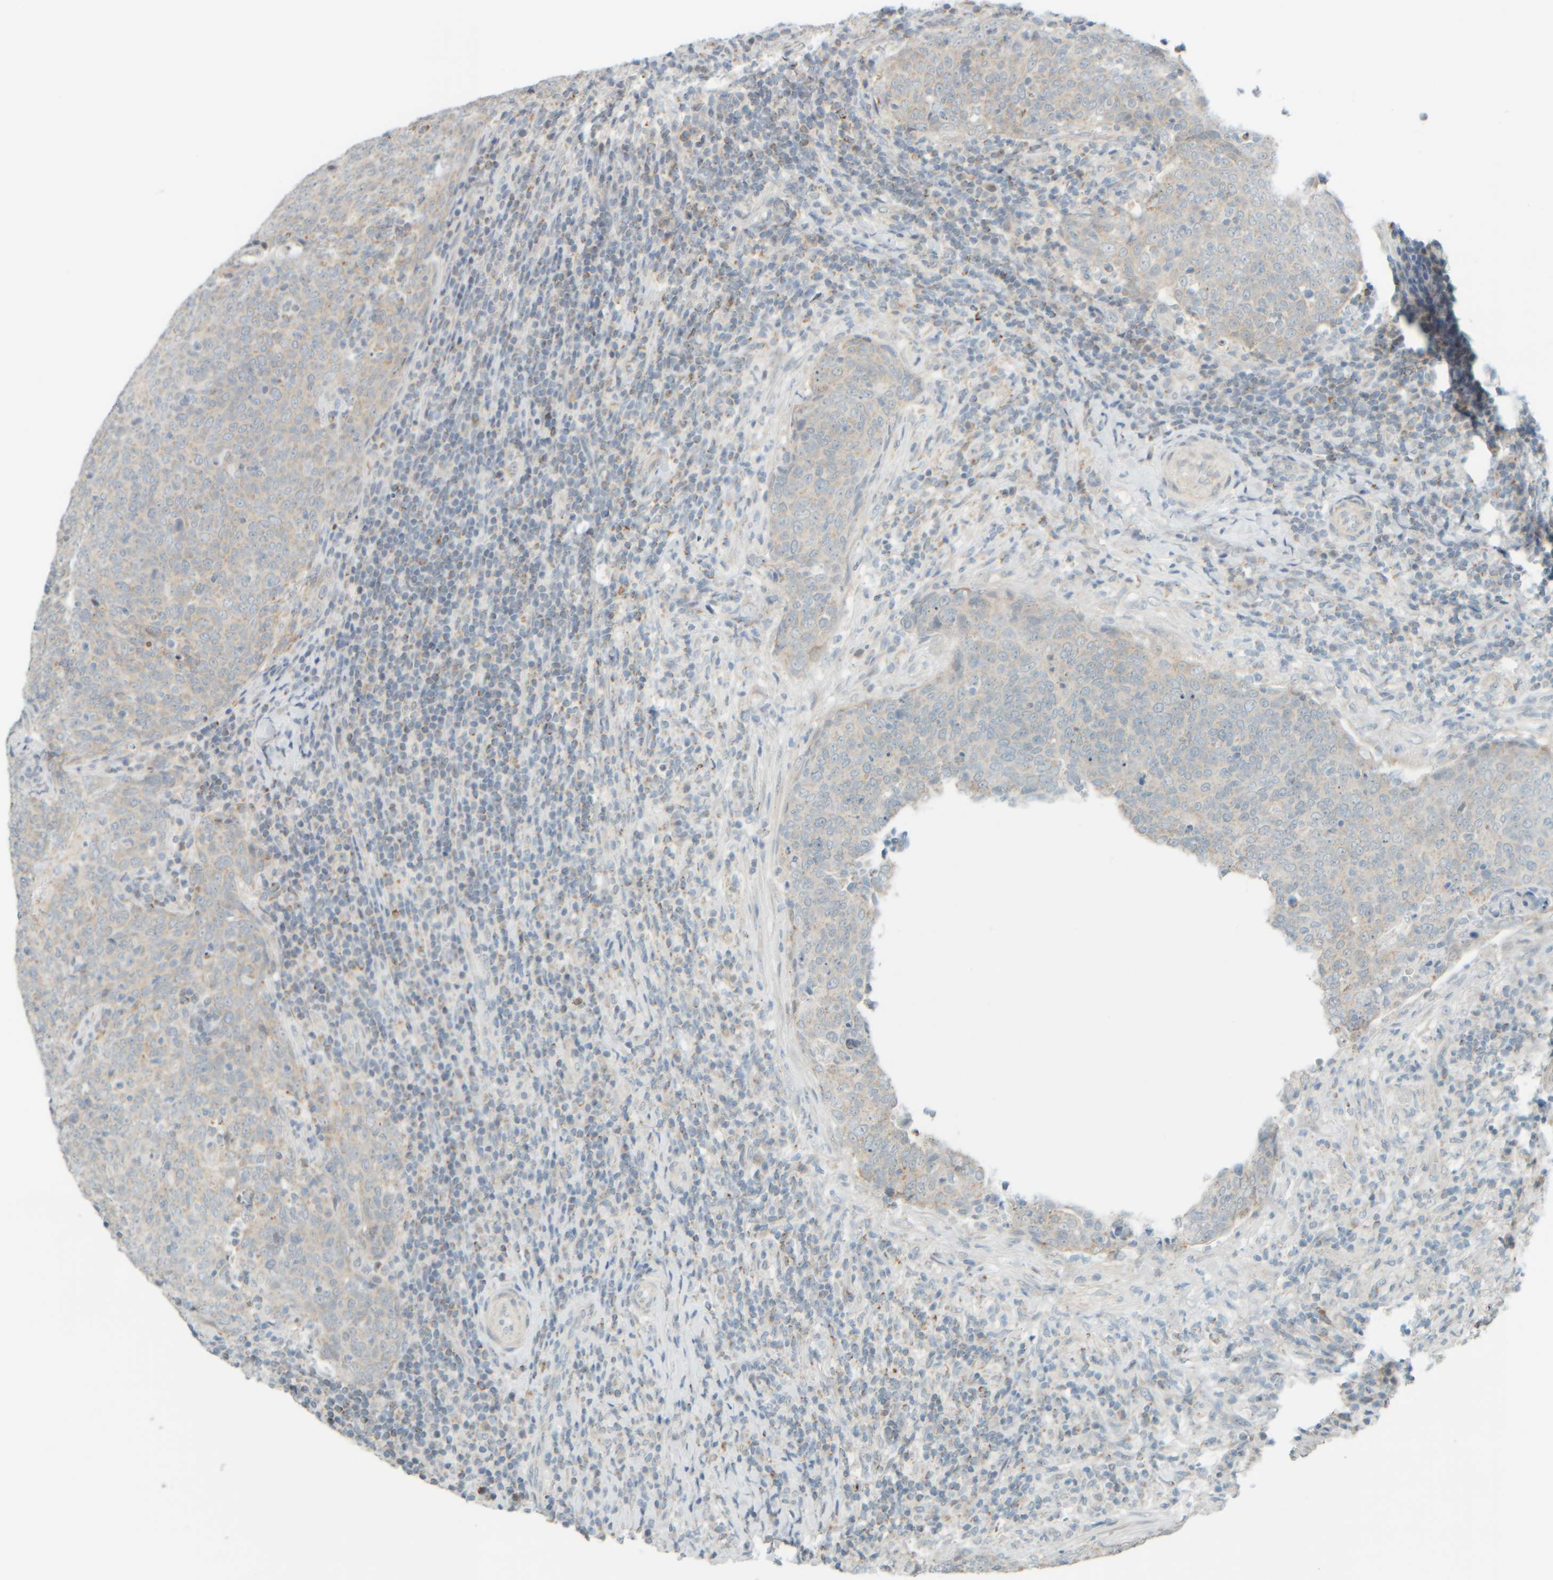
{"staining": {"intensity": "weak", "quantity": "<25%", "location": "cytoplasmic/membranous"}, "tissue": "head and neck cancer", "cell_type": "Tumor cells", "image_type": "cancer", "snomed": [{"axis": "morphology", "description": "Squamous cell carcinoma, NOS"}, {"axis": "morphology", "description": "Squamous cell carcinoma, metastatic, NOS"}, {"axis": "topography", "description": "Lymph node"}, {"axis": "topography", "description": "Head-Neck"}], "caption": "Squamous cell carcinoma (head and neck) was stained to show a protein in brown. There is no significant expression in tumor cells. (DAB (3,3'-diaminobenzidine) immunohistochemistry, high magnification).", "gene": "PTGES3L-AARSD1", "patient": {"sex": "male", "age": 62}}